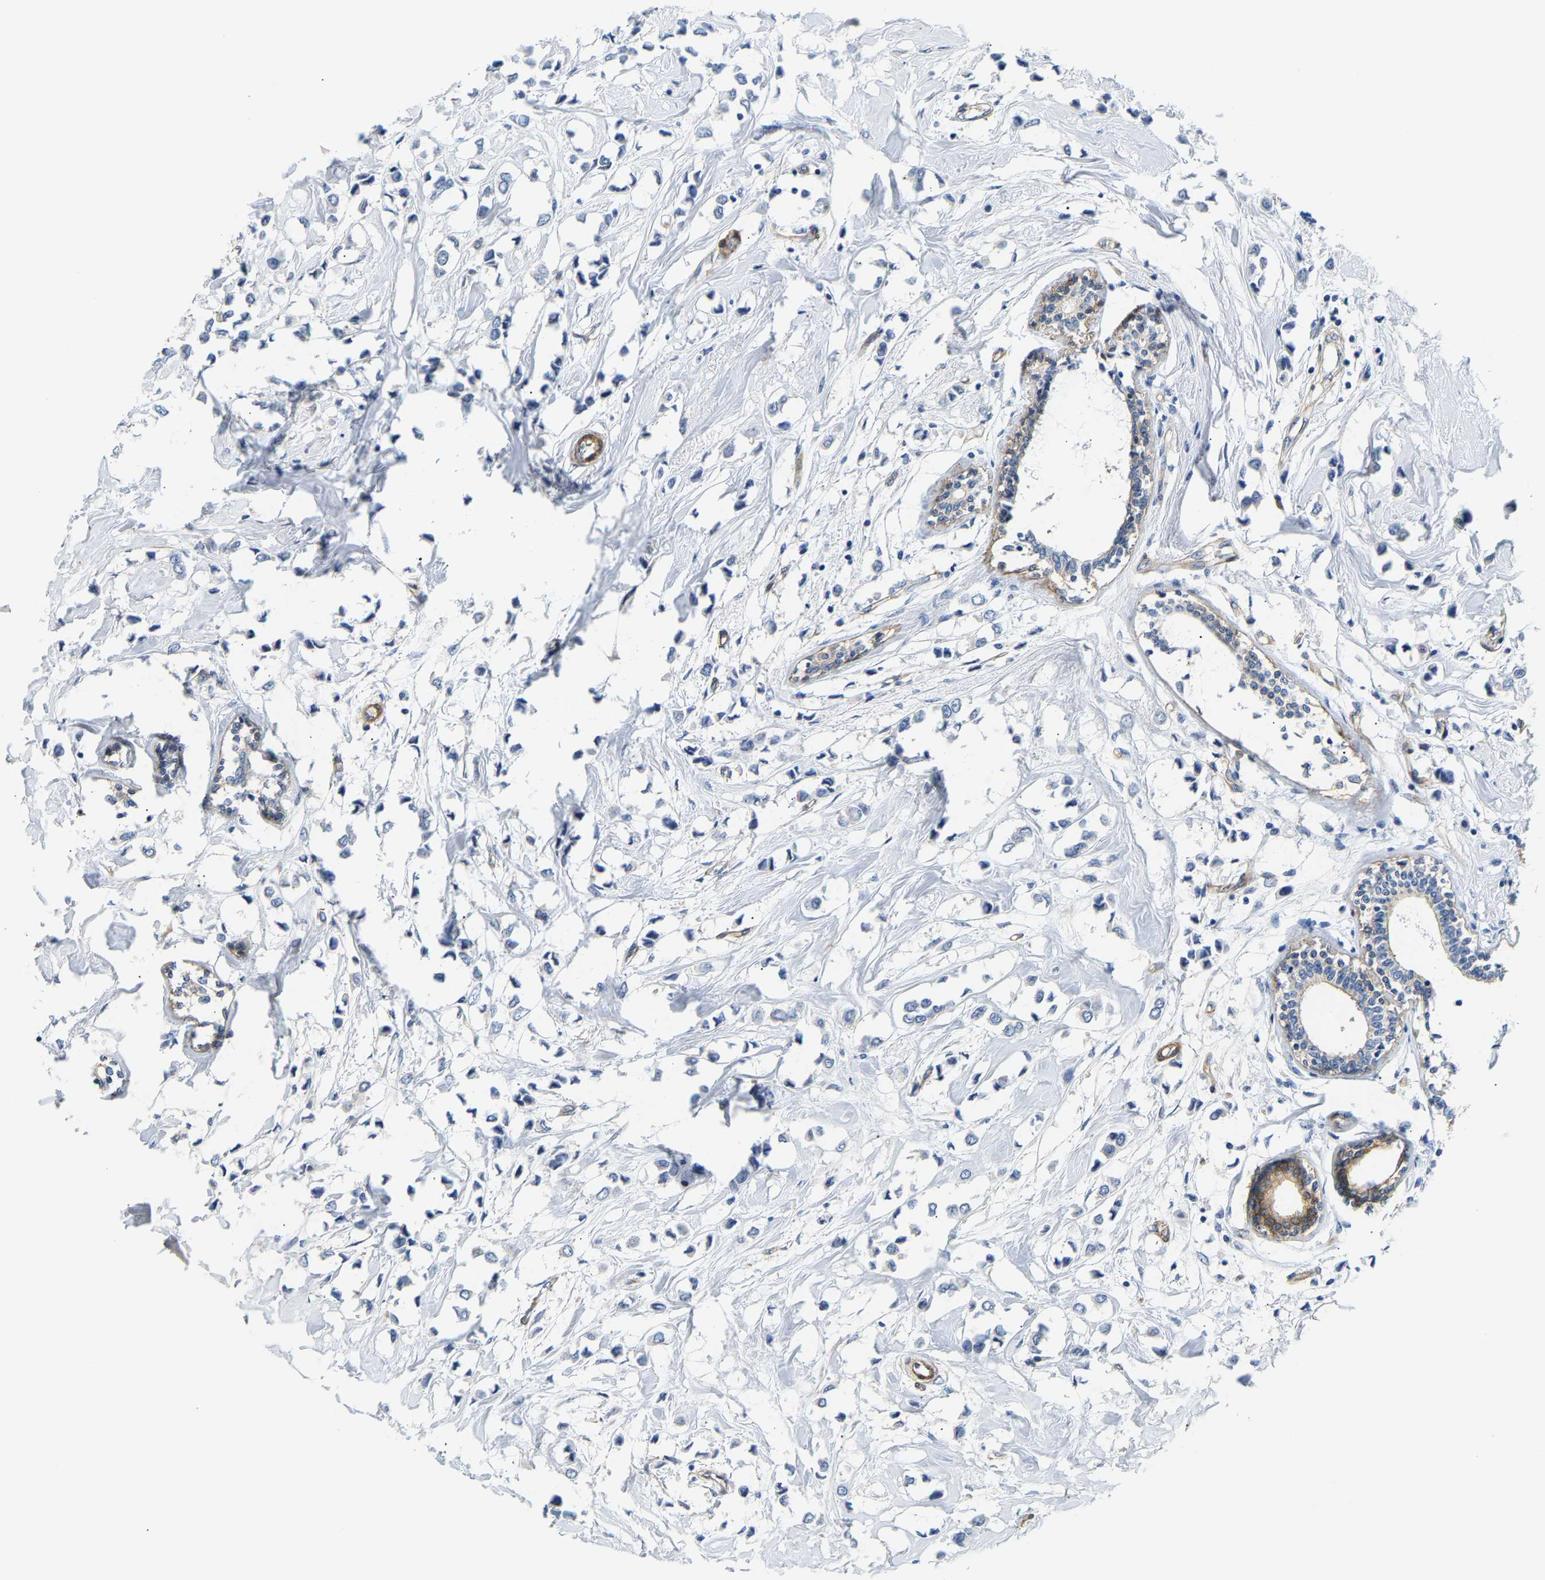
{"staining": {"intensity": "negative", "quantity": "none", "location": "none"}, "tissue": "breast cancer", "cell_type": "Tumor cells", "image_type": "cancer", "snomed": [{"axis": "morphology", "description": "Lobular carcinoma"}, {"axis": "topography", "description": "Breast"}], "caption": "A photomicrograph of human breast cancer (lobular carcinoma) is negative for staining in tumor cells. (DAB IHC visualized using brightfield microscopy, high magnification).", "gene": "PAWR", "patient": {"sex": "female", "age": 51}}